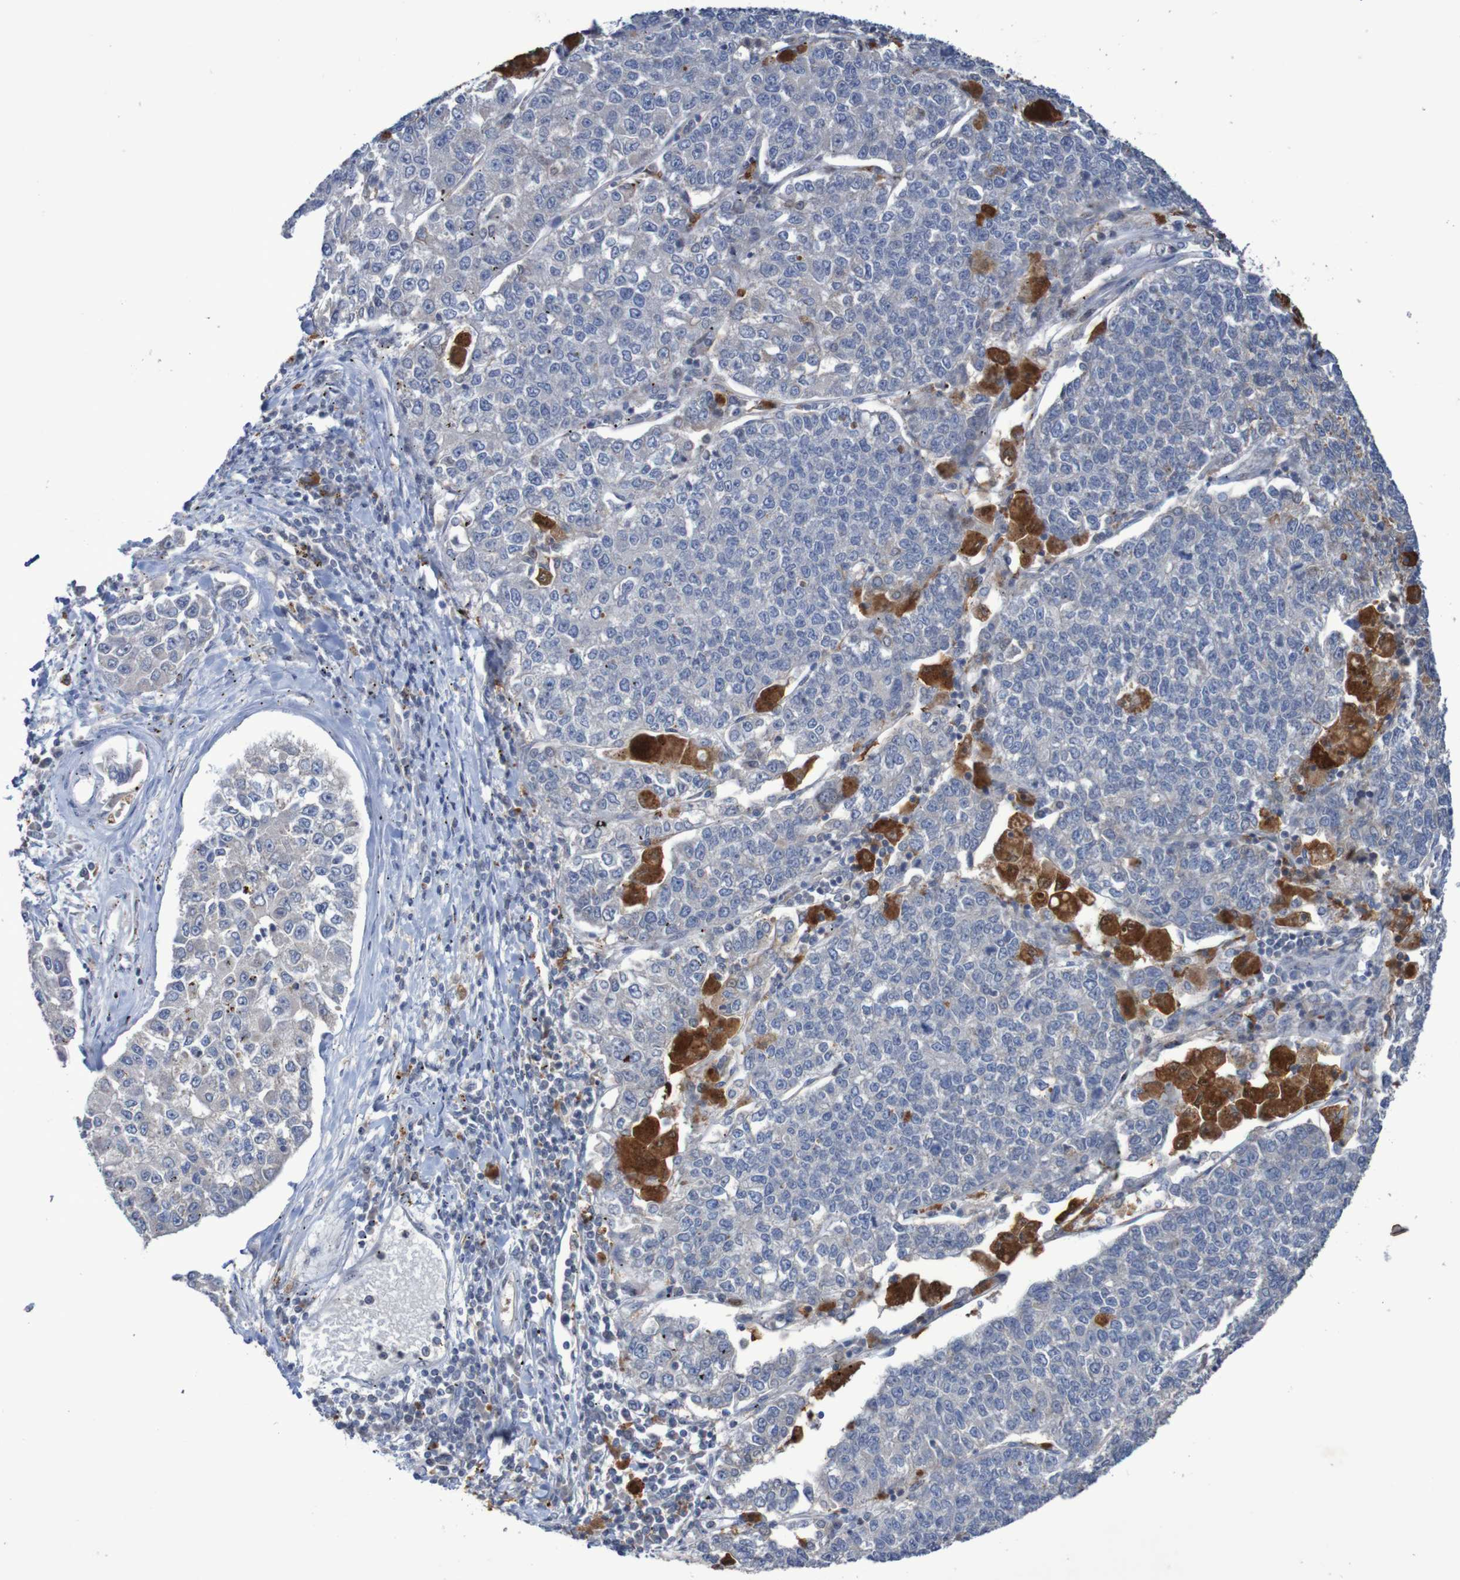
{"staining": {"intensity": "negative", "quantity": "none", "location": "none"}, "tissue": "lung cancer", "cell_type": "Tumor cells", "image_type": "cancer", "snomed": [{"axis": "morphology", "description": "Adenocarcinoma, NOS"}, {"axis": "topography", "description": "Lung"}], "caption": "IHC photomicrograph of neoplastic tissue: human lung cancer (adenocarcinoma) stained with DAB (3,3'-diaminobenzidine) reveals no significant protein positivity in tumor cells.", "gene": "FBP2", "patient": {"sex": "male", "age": 49}}